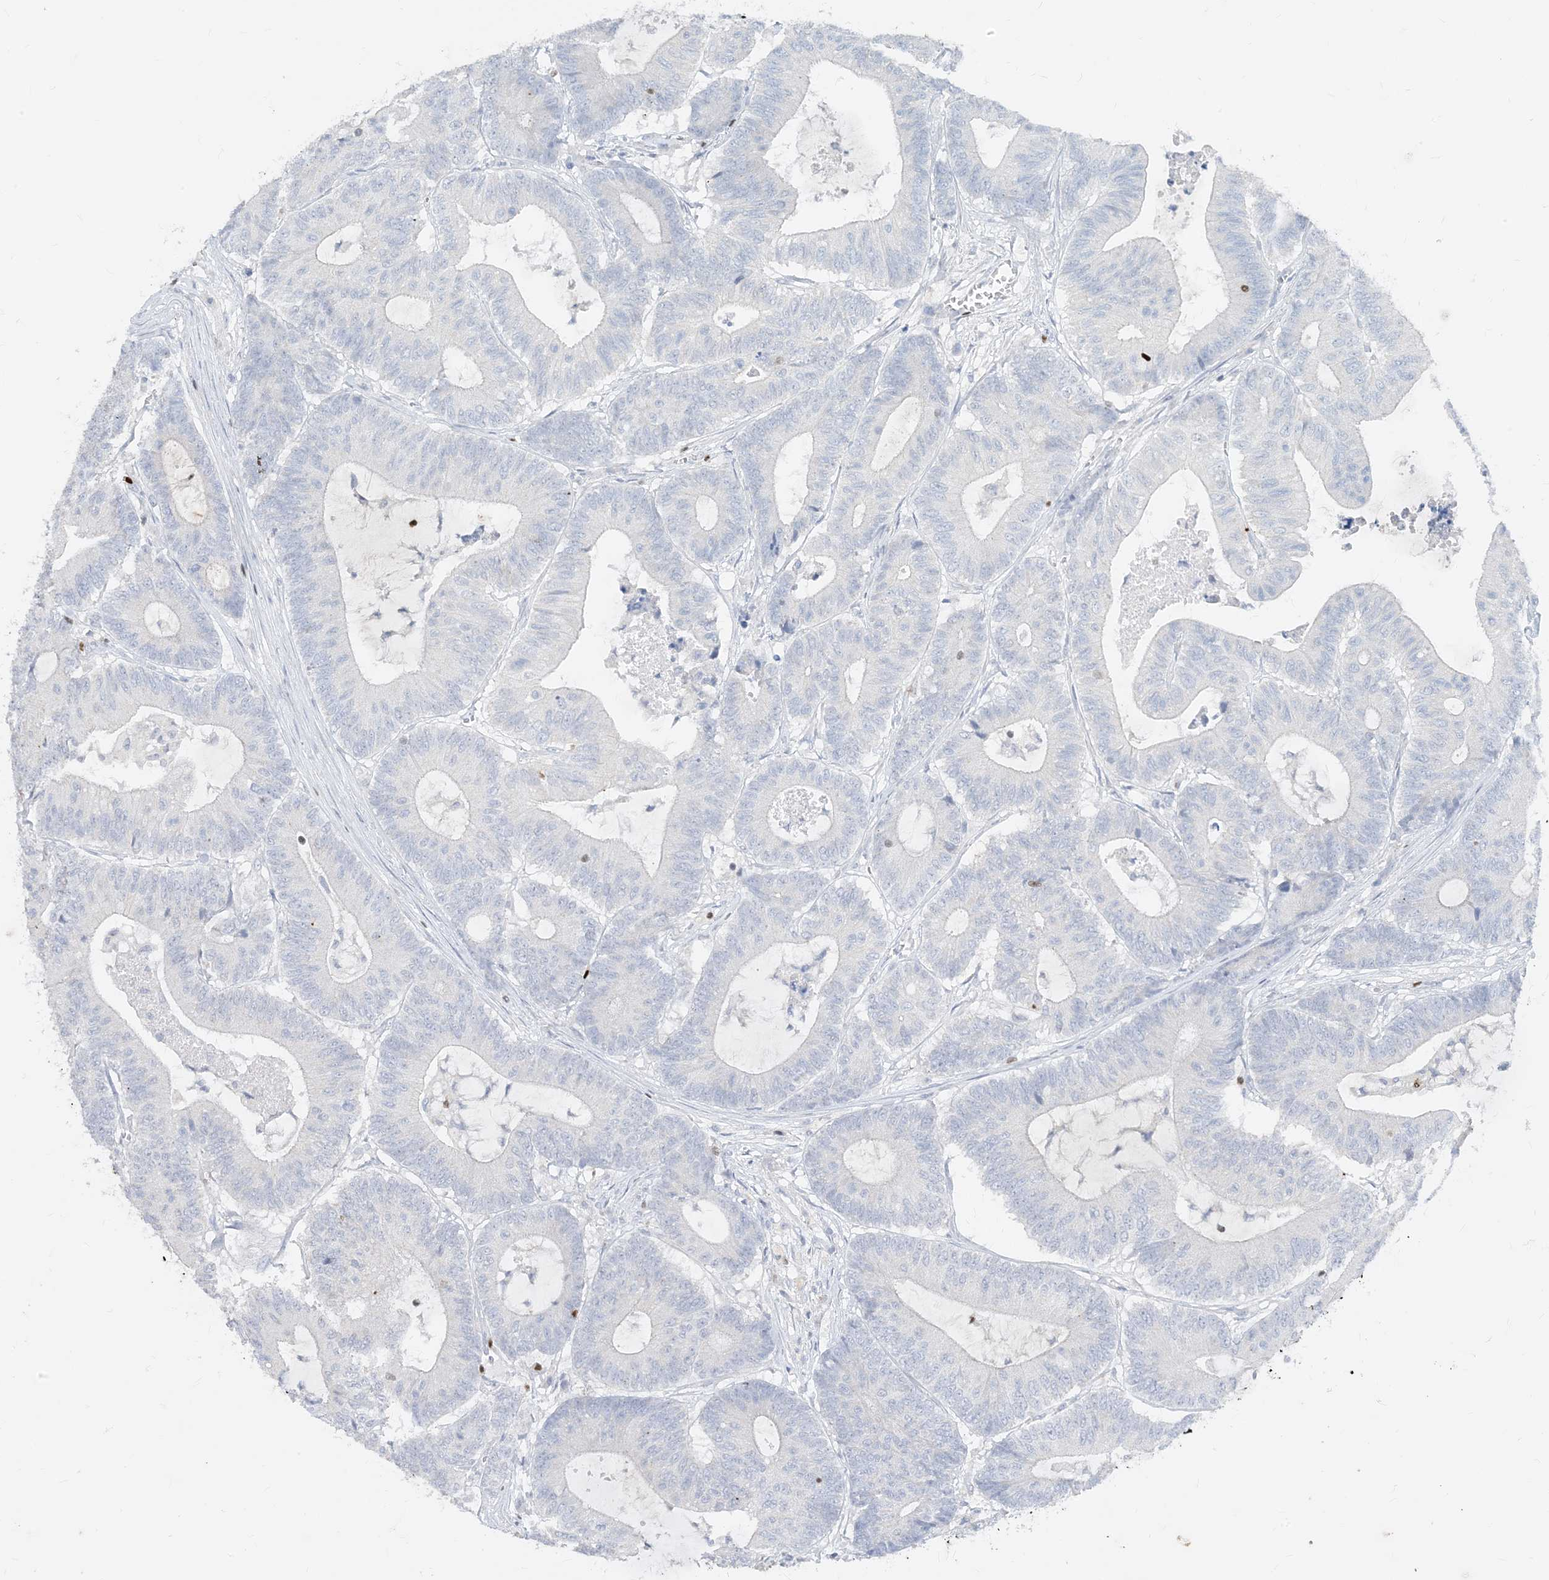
{"staining": {"intensity": "negative", "quantity": "none", "location": "none"}, "tissue": "colorectal cancer", "cell_type": "Tumor cells", "image_type": "cancer", "snomed": [{"axis": "morphology", "description": "Adenocarcinoma, NOS"}, {"axis": "topography", "description": "Colon"}], "caption": "Immunohistochemistry (IHC) micrograph of neoplastic tissue: adenocarcinoma (colorectal) stained with DAB shows no significant protein positivity in tumor cells.", "gene": "TBX21", "patient": {"sex": "female", "age": 84}}